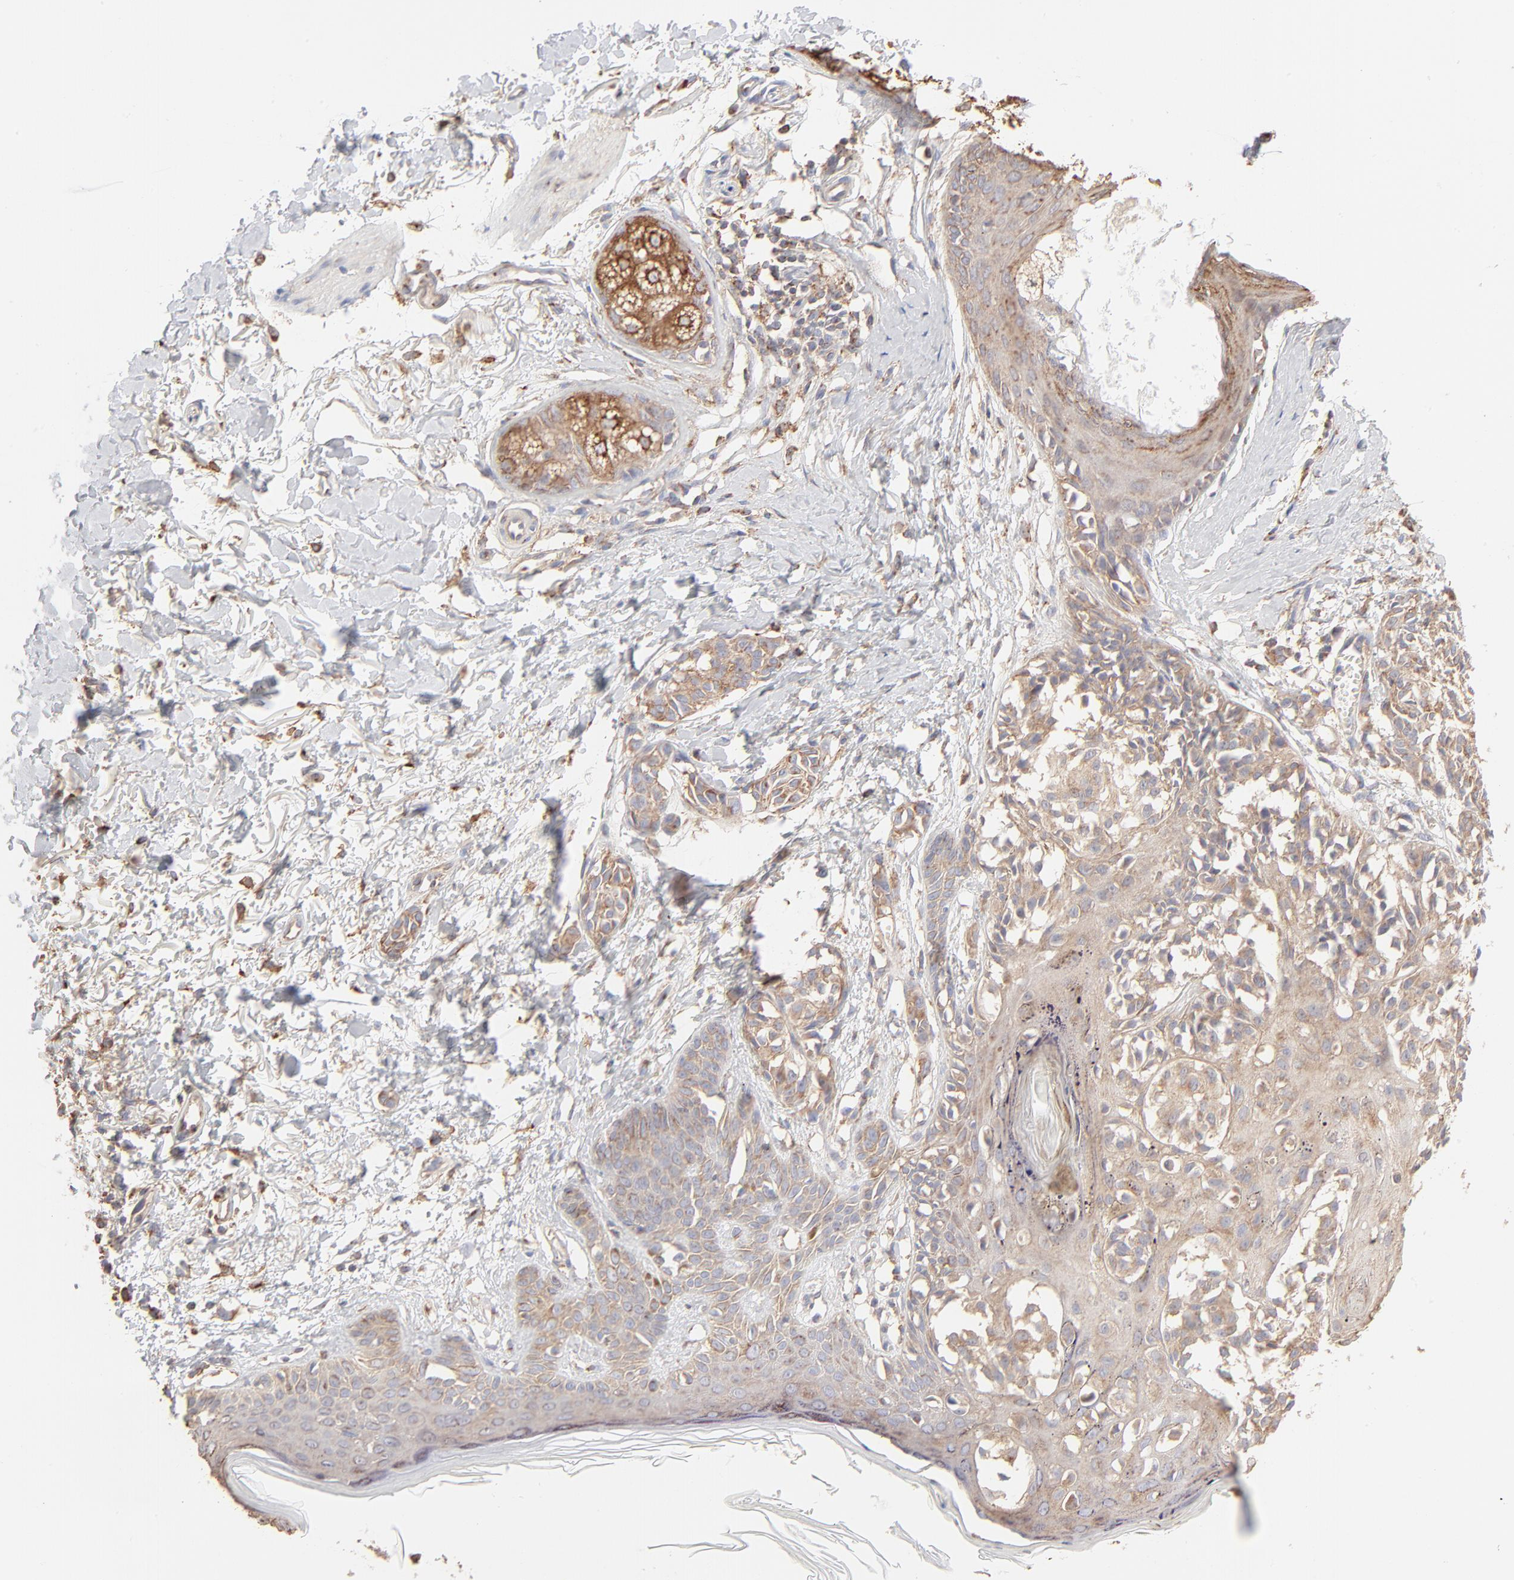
{"staining": {"intensity": "moderate", "quantity": ">75%", "location": "cytoplasmic/membranous"}, "tissue": "melanoma", "cell_type": "Tumor cells", "image_type": "cancer", "snomed": [{"axis": "morphology", "description": "Malignant melanoma, NOS"}, {"axis": "topography", "description": "Skin"}], "caption": "An image showing moderate cytoplasmic/membranous staining in approximately >75% of tumor cells in malignant melanoma, as visualized by brown immunohistochemical staining.", "gene": "CLTB", "patient": {"sex": "male", "age": 76}}